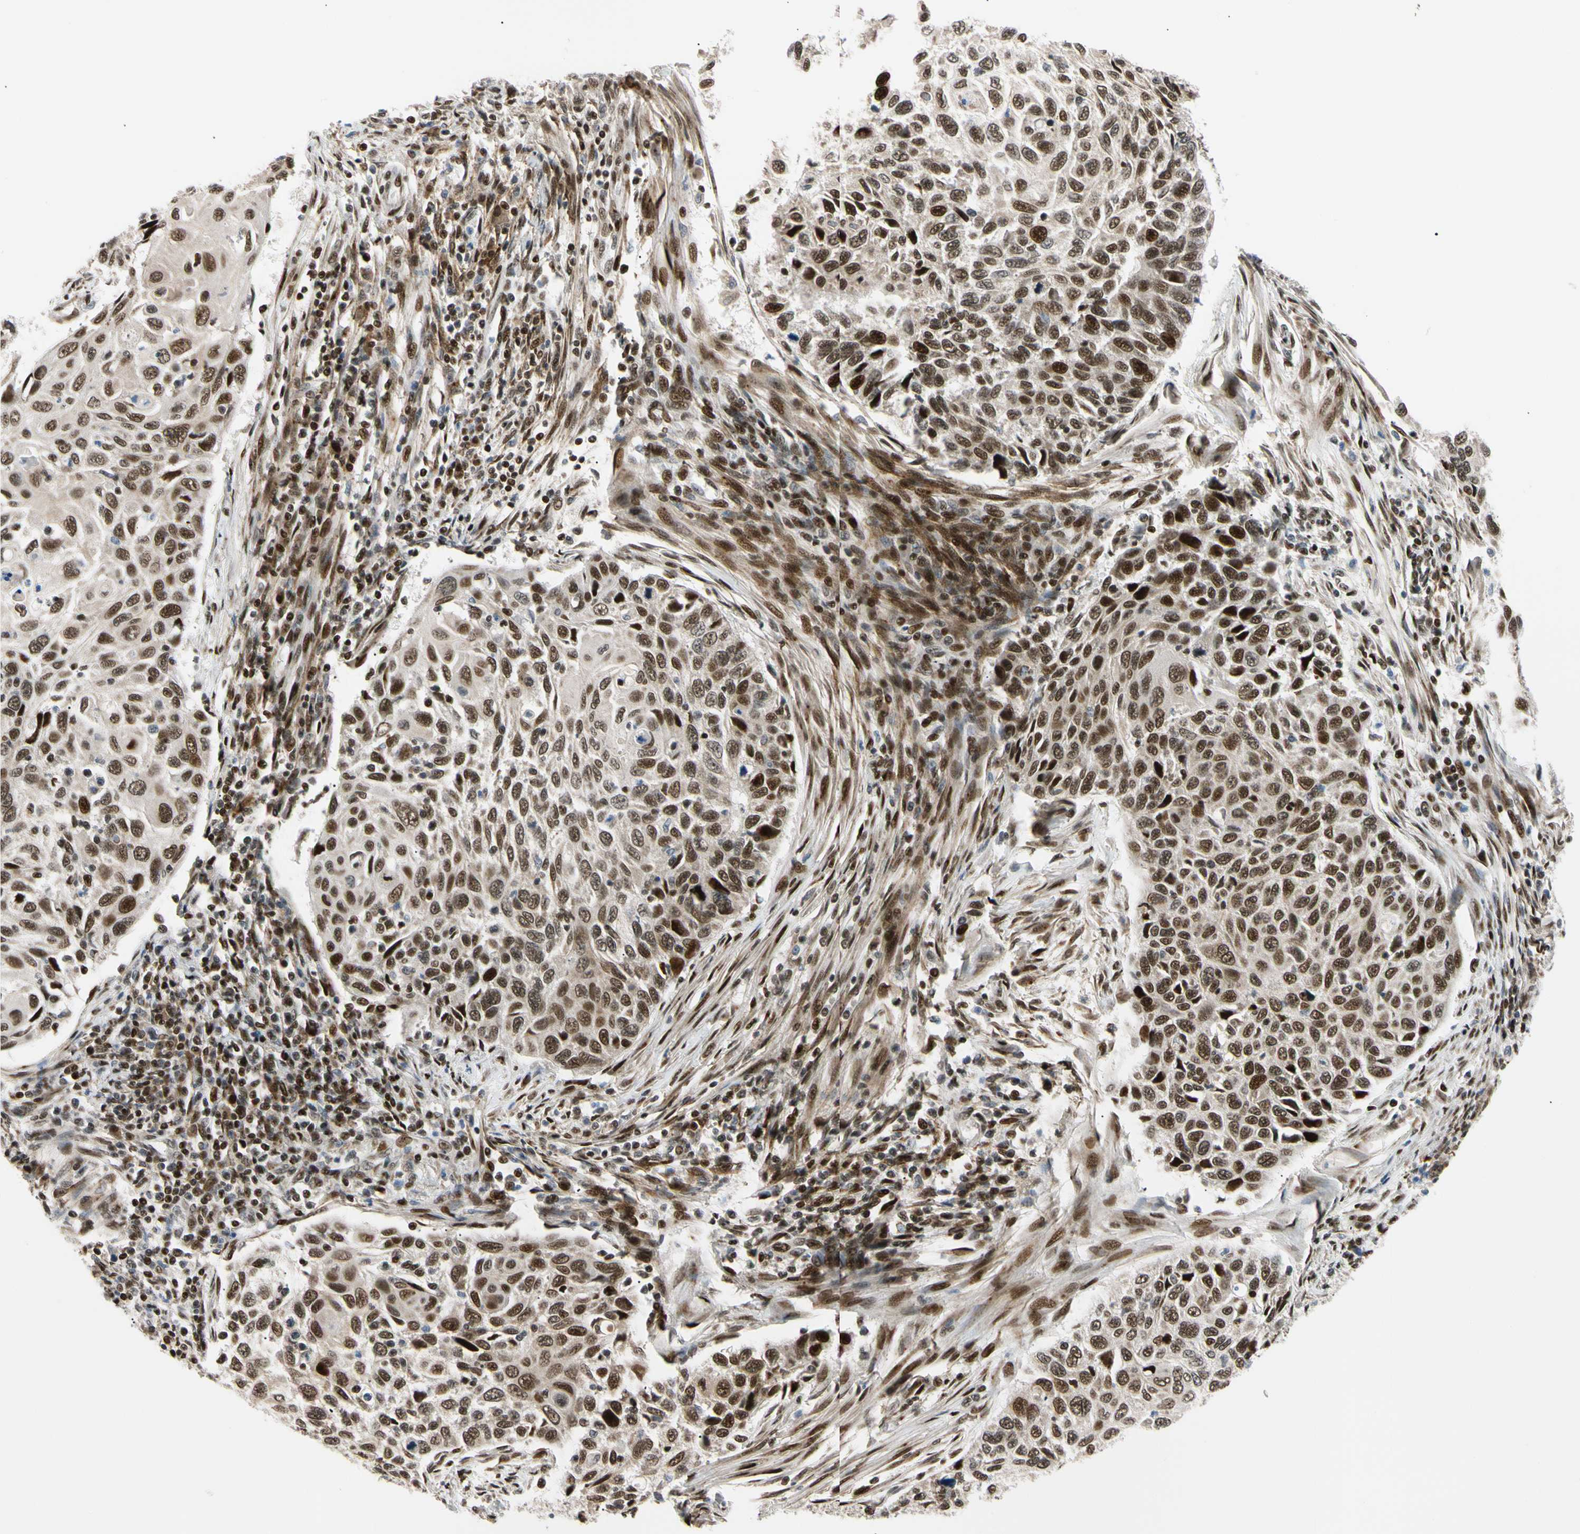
{"staining": {"intensity": "strong", "quantity": ">75%", "location": "nuclear"}, "tissue": "cervical cancer", "cell_type": "Tumor cells", "image_type": "cancer", "snomed": [{"axis": "morphology", "description": "Squamous cell carcinoma, NOS"}, {"axis": "topography", "description": "Cervix"}], "caption": "Immunohistochemistry (IHC) of cervical cancer shows high levels of strong nuclear staining in about >75% of tumor cells. (DAB IHC, brown staining for protein, blue staining for nuclei).", "gene": "E2F1", "patient": {"sex": "female", "age": 70}}